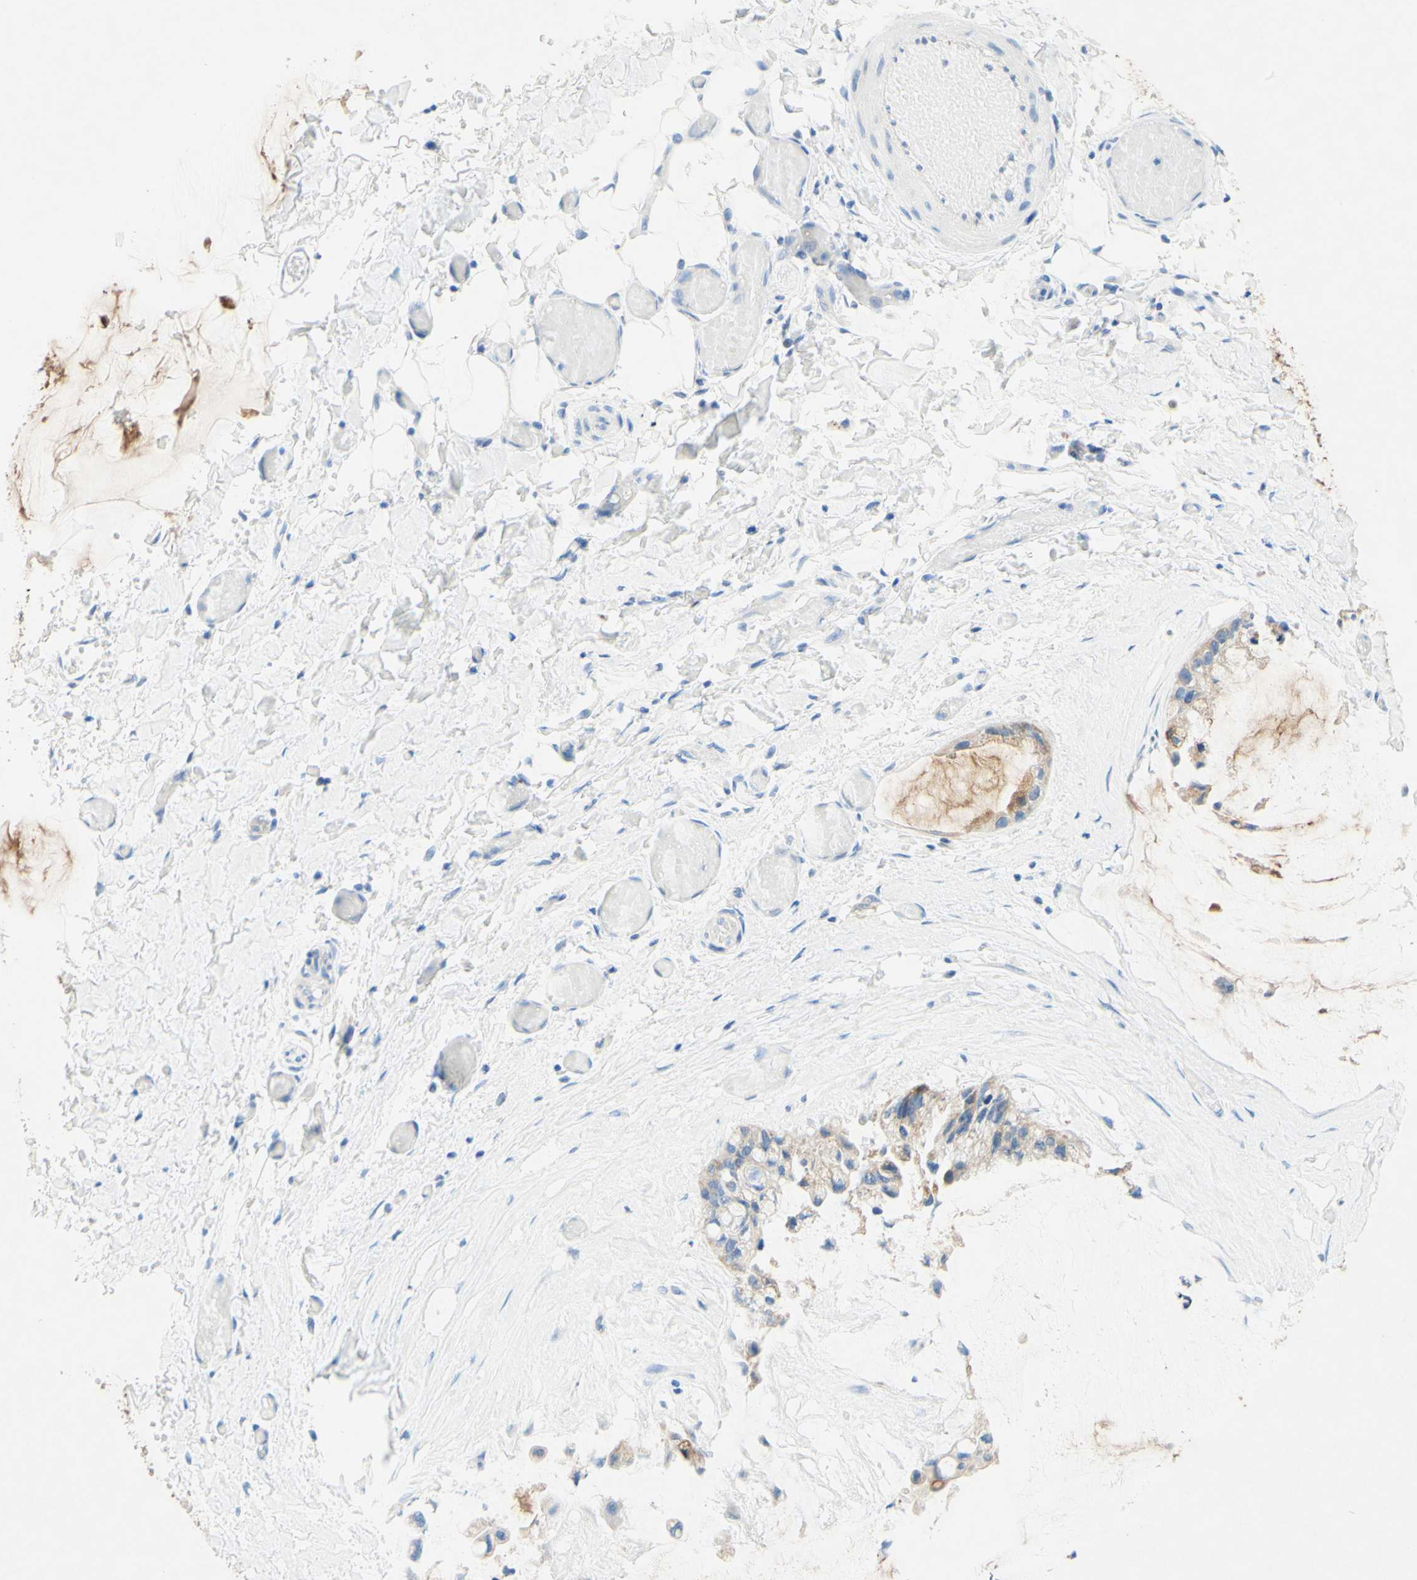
{"staining": {"intensity": "weak", "quantity": "25%-75%", "location": "cytoplasmic/membranous"}, "tissue": "ovarian cancer", "cell_type": "Tumor cells", "image_type": "cancer", "snomed": [{"axis": "morphology", "description": "Cystadenocarcinoma, mucinous, NOS"}, {"axis": "topography", "description": "Ovary"}], "caption": "This photomicrograph exhibits immunohistochemistry (IHC) staining of human ovarian mucinous cystadenocarcinoma, with low weak cytoplasmic/membranous staining in approximately 25%-75% of tumor cells.", "gene": "SLC46A1", "patient": {"sex": "female", "age": 39}}